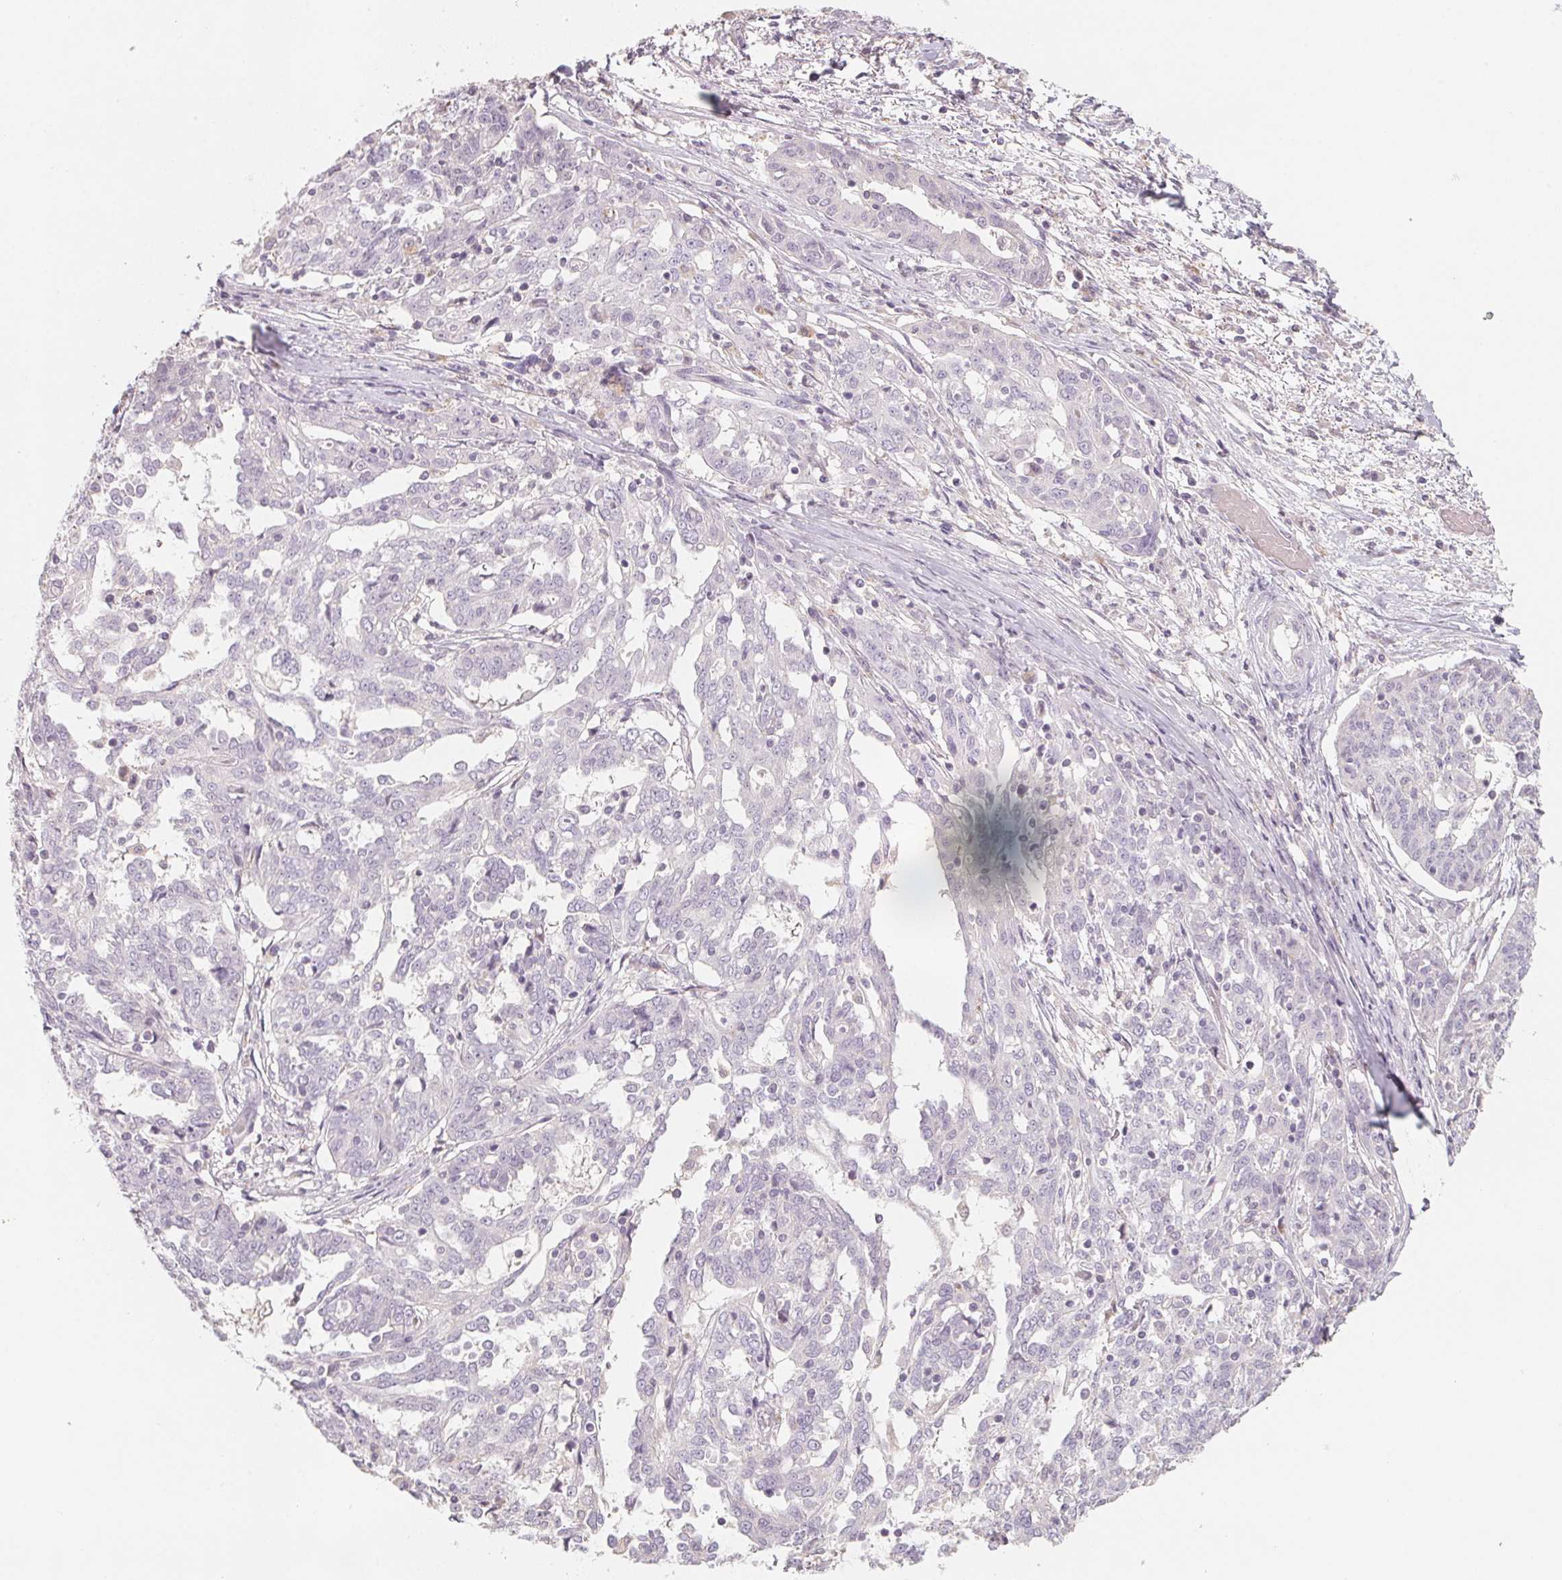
{"staining": {"intensity": "negative", "quantity": "none", "location": "none"}, "tissue": "ovarian cancer", "cell_type": "Tumor cells", "image_type": "cancer", "snomed": [{"axis": "morphology", "description": "Cystadenocarcinoma, serous, NOS"}, {"axis": "topography", "description": "Ovary"}], "caption": "An image of human ovarian serous cystadenocarcinoma is negative for staining in tumor cells.", "gene": "TREH", "patient": {"sex": "female", "age": 67}}